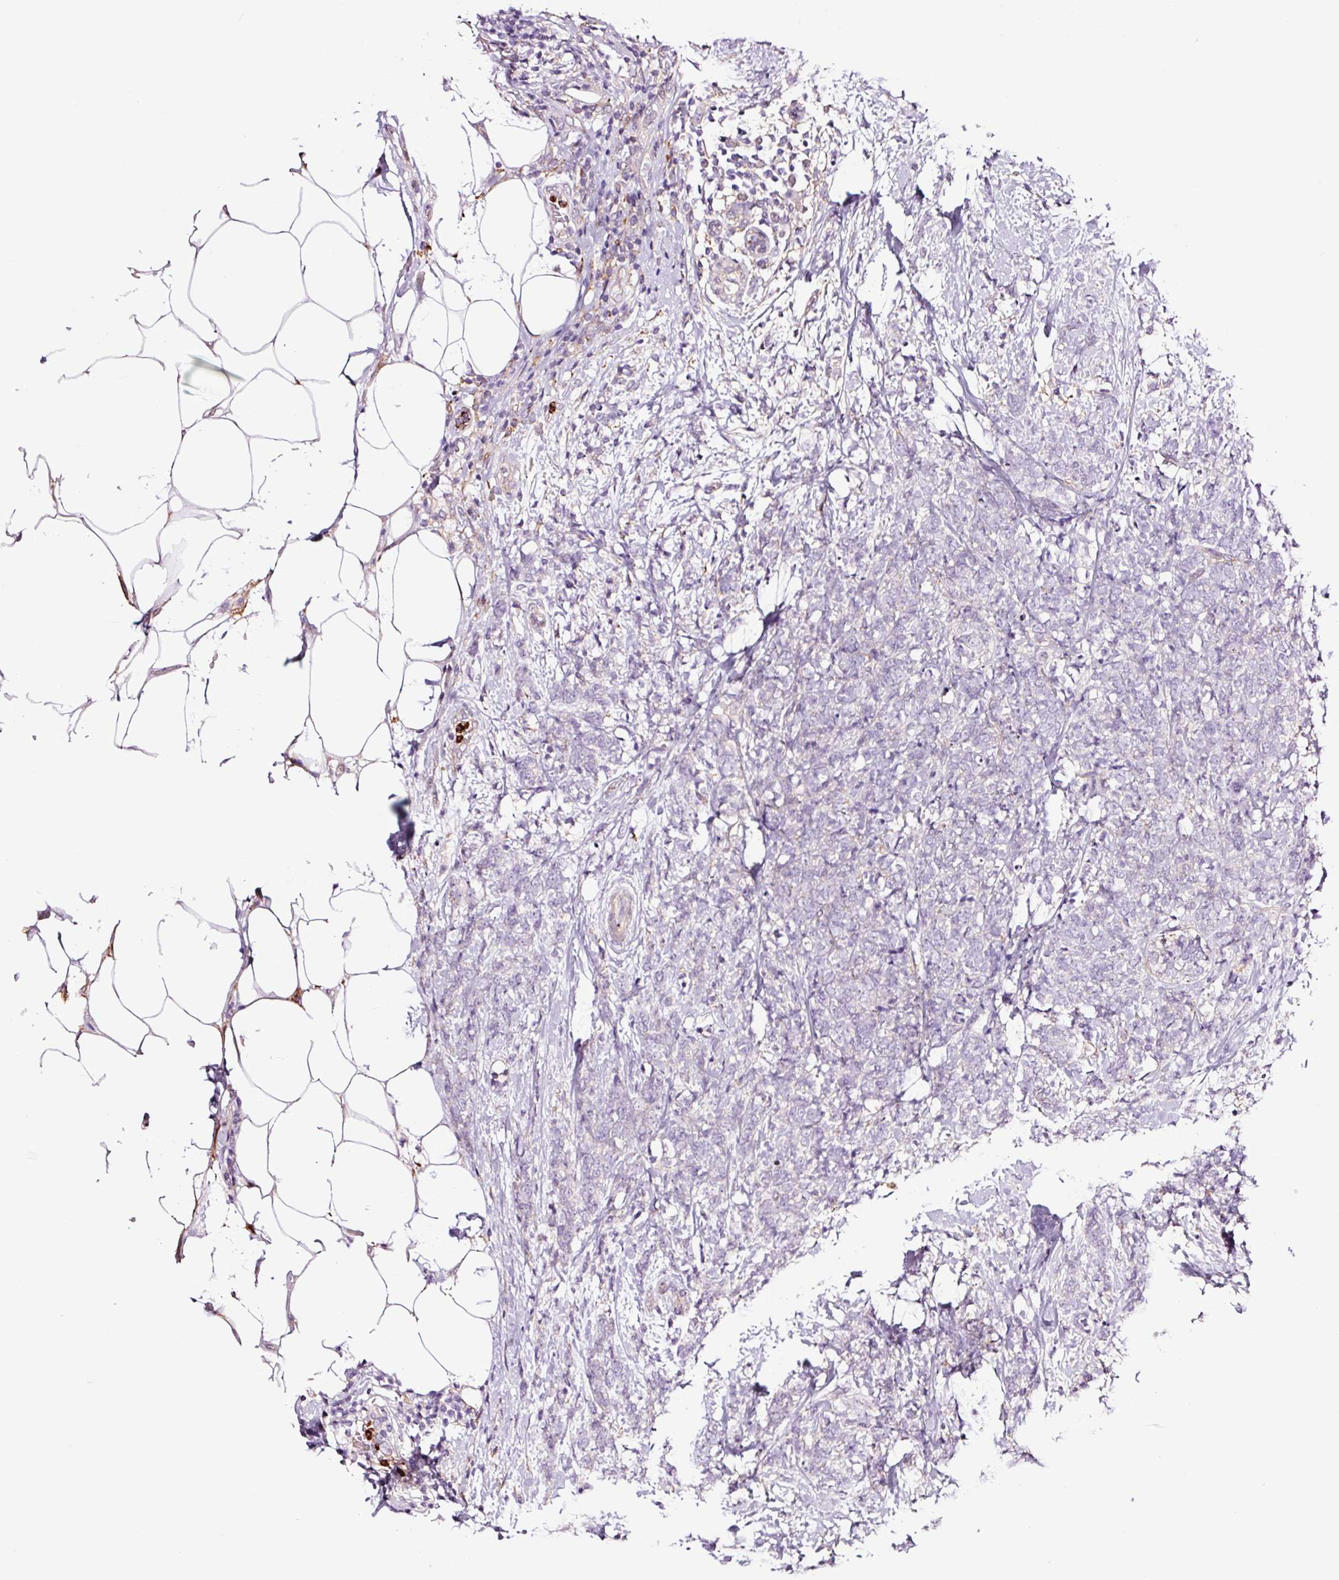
{"staining": {"intensity": "negative", "quantity": "none", "location": "none"}, "tissue": "breast cancer", "cell_type": "Tumor cells", "image_type": "cancer", "snomed": [{"axis": "morphology", "description": "Lobular carcinoma"}, {"axis": "topography", "description": "Breast"}], "caption": "Breast lobular carcinoma stained for a protein using immunohistochemistry demonstrates no expression tumor cells.", "gene": "SH2D6", "patient": {"sex": "female", "age": 58}}